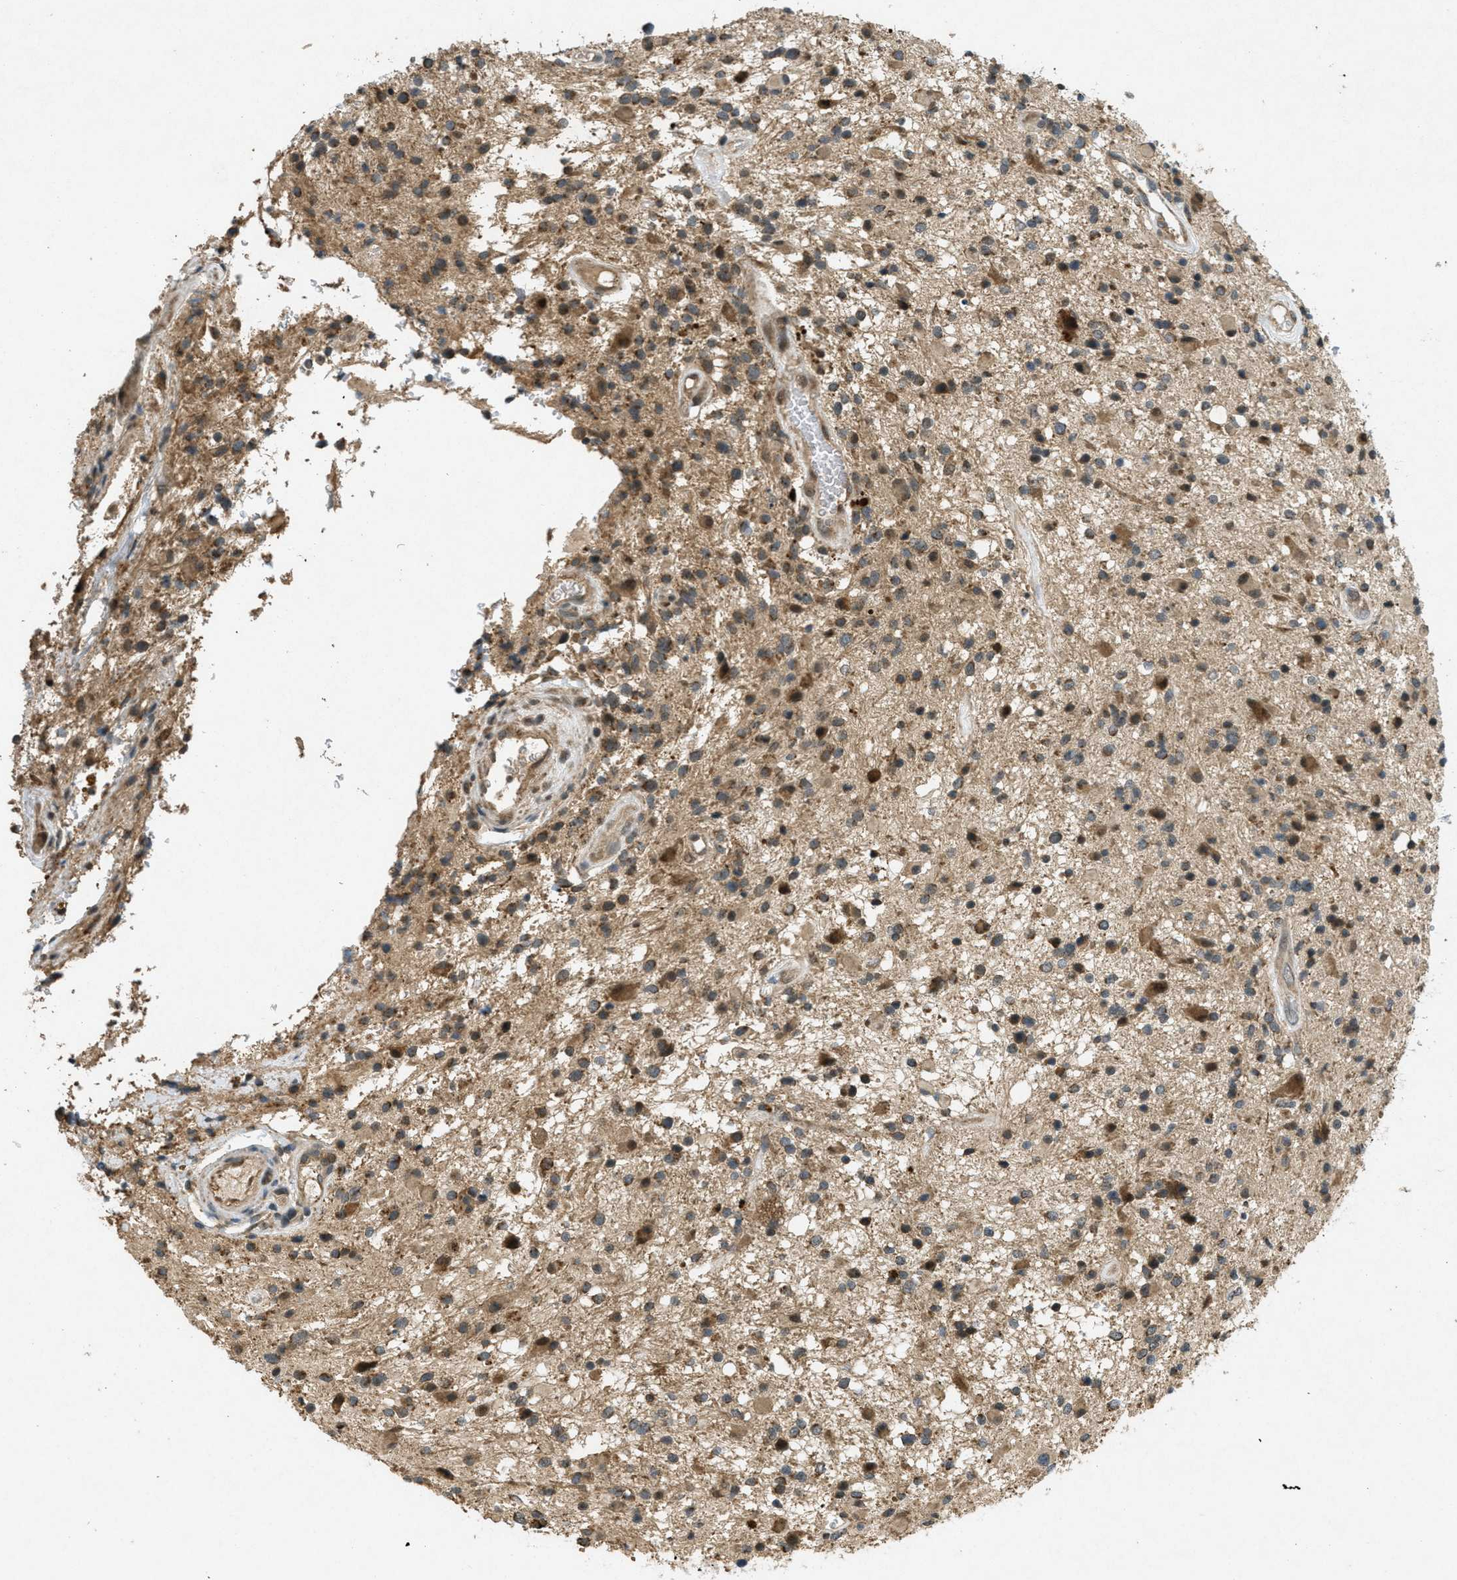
{"staining": {"intensity": "moderate", "quantity": ">75%", "location": "cytoplasmic/membranous"}, "tissue": "glioma", "cell_type": "Tumor cells", "image_type": "cancer", "snomed": [{"axis": "morphology", "description": "Glioma, malignant, High grade"}, {"axis": "topography", "description": "Brain"}], "caption": "Immunohistochemistry (DAB (3,3'-diaminobenzidine)) staining of human glioma exhibits moderate cytoplasmic/membranous protein staining in about >75% of tumor cells.", "gene": "PPP1R15A", "patient": {"sex": "male", "age": 33}}